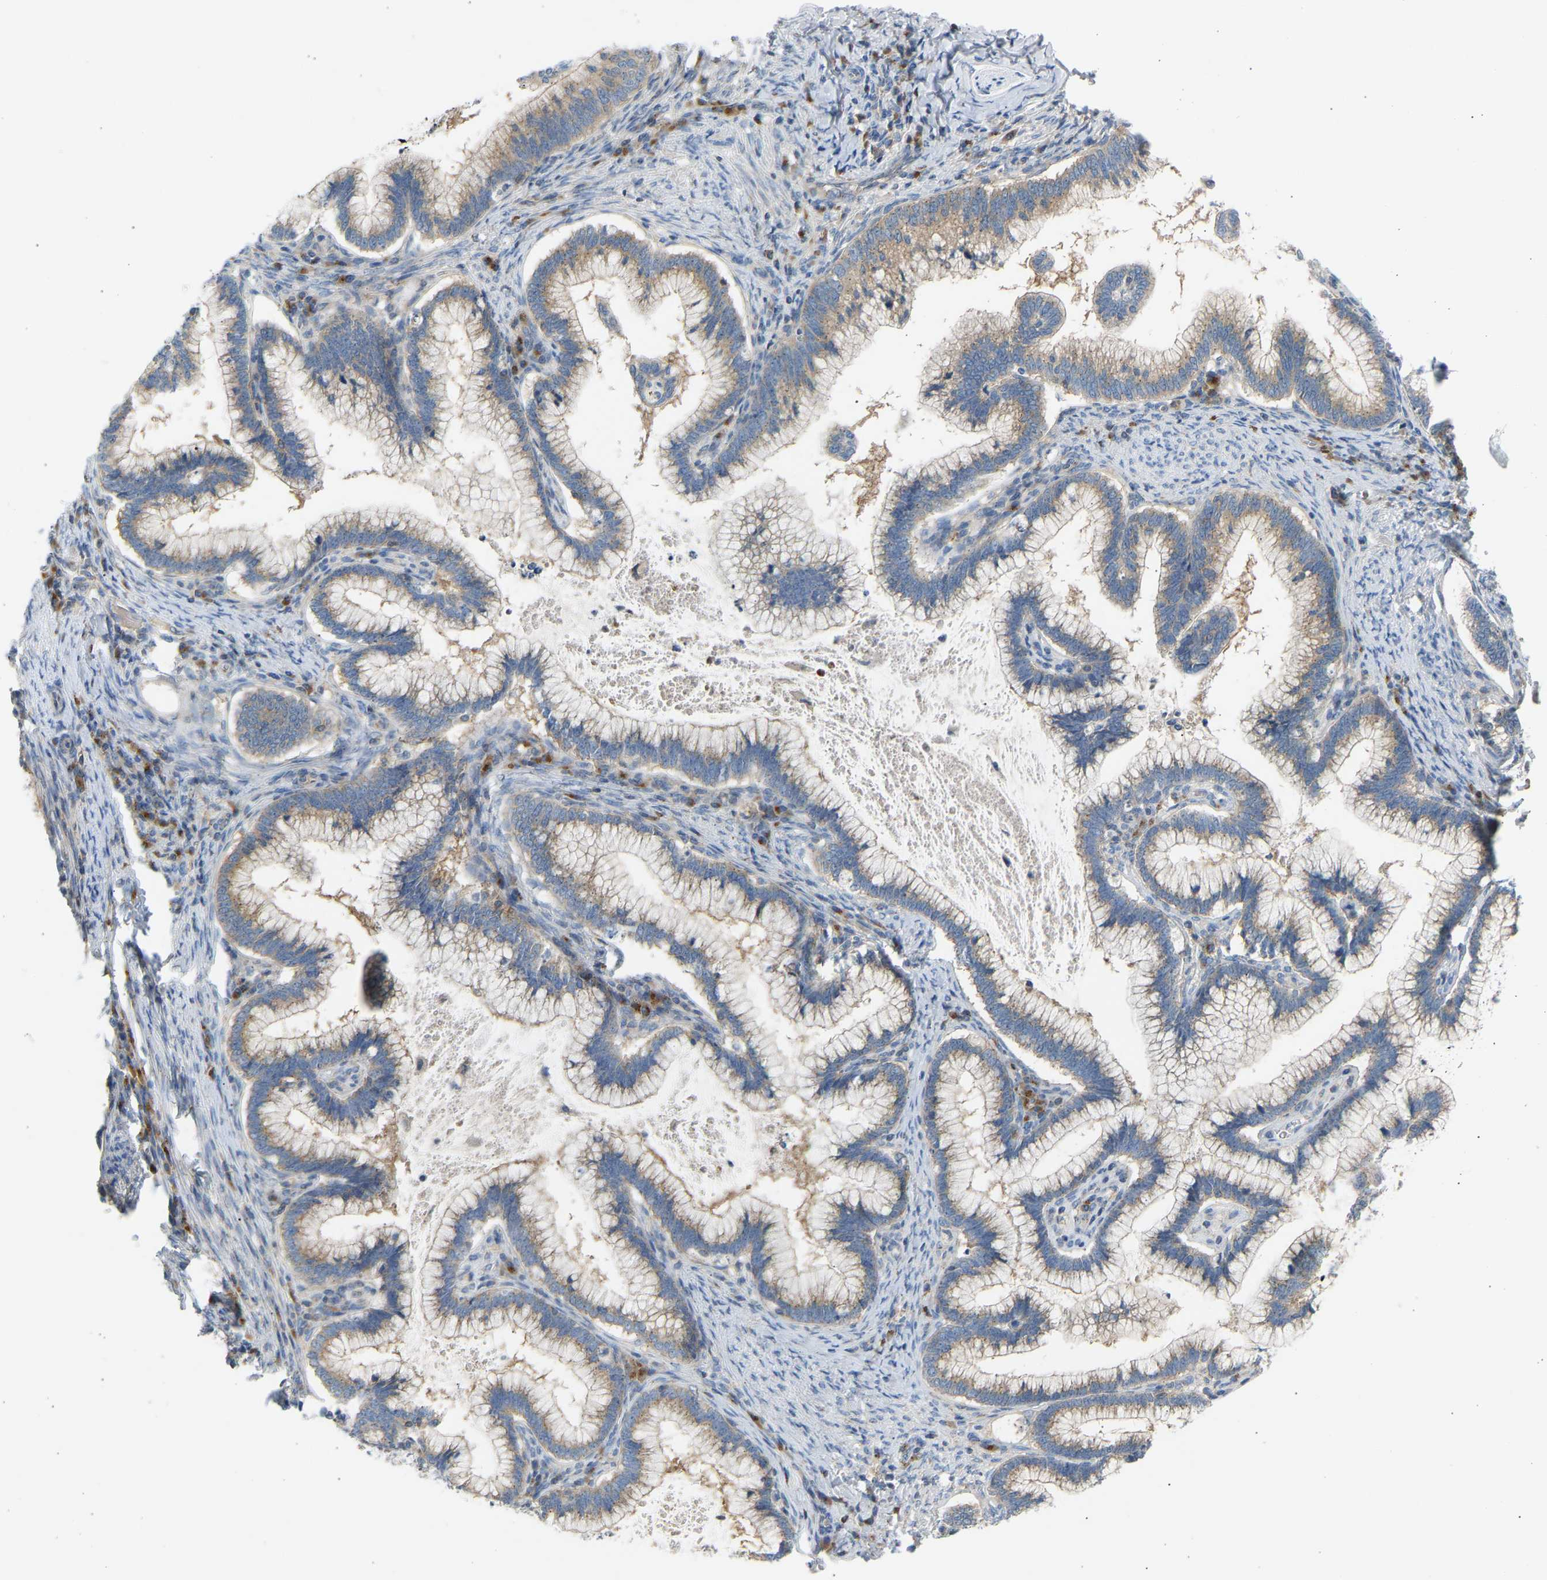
{"staining": {"intensity": "weak", "quantity": ">75%", "location": "cytoplasmic/membranous"}, "tissue": "cervical cancer", "cell_type": "Tumor cells", "image_type": "cancer", "snomed": [{"axis": "morphology", "description": "Adenocarcinoma, NOS"}, {"axis": "topography", "description": "Cervix"}], "caption": "Weak cytoplasmic/membranous positivity is present in about >75% of tumor cells in adenocarcinoma (cervical).", "gene": "TRIM50", "patient": {"sex": "female", "age": 36}}